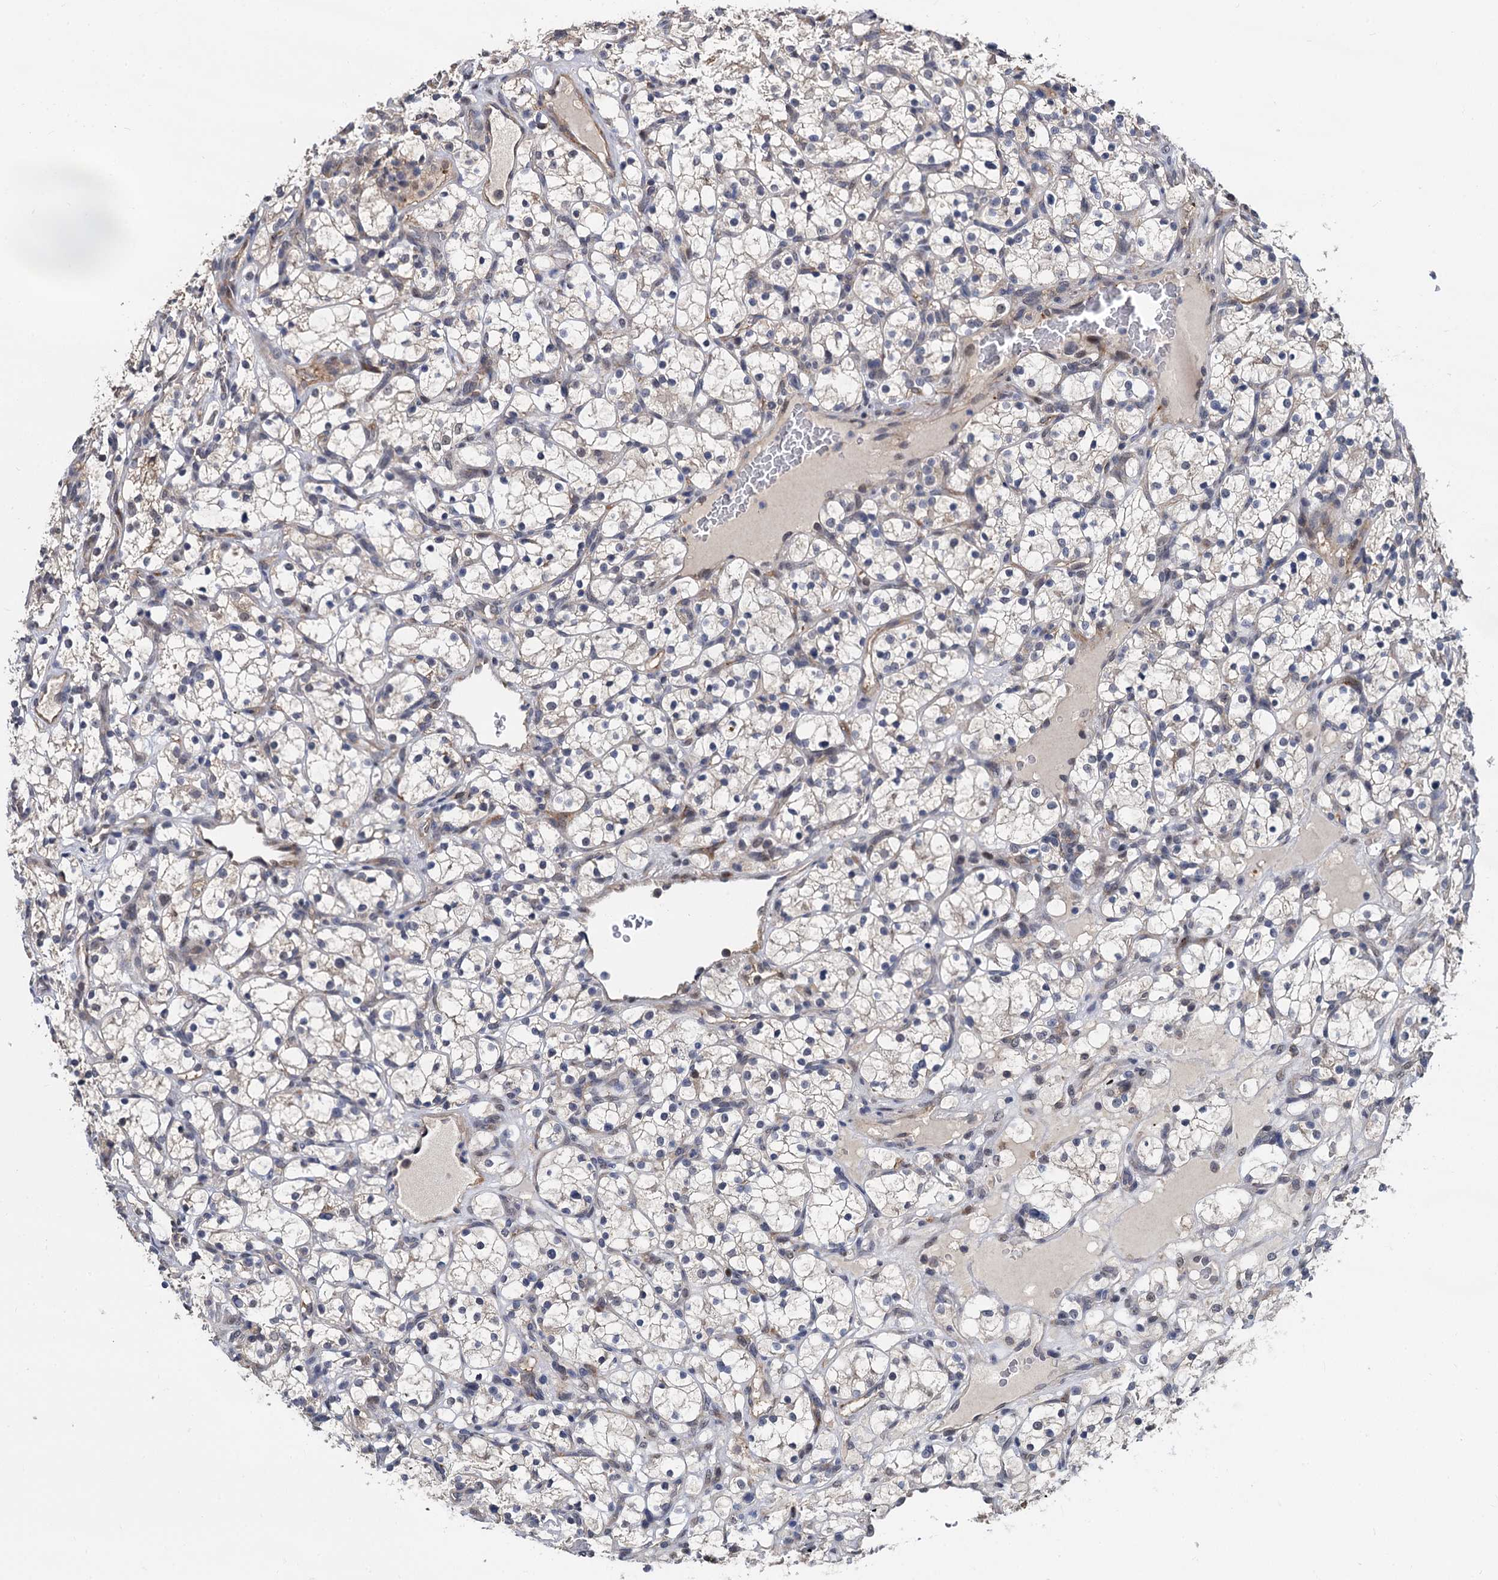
{"staining": {"intensity": "negative", "quantity": "none", "location": "none"}, "tissue": "renal cancer", "cell_type": "Tumor cells", "image_type": "cancer", "snomed": [{"axis": "morphology", "description": "Adenocarcinoma, NOS"}, {"axis": "topography", "description": "Kidney"}], "caption": "IHC histopathology image of adenocarcinoma (renal) stained for a protein (brown), which reveals no staining in tumor cells. (Brightfield microscopy of DAB (3,3'-diaminobenzidine) IHC at high magnification).", "gene": "PSMD4", "patient": {"sex": "female", "age": 69}}